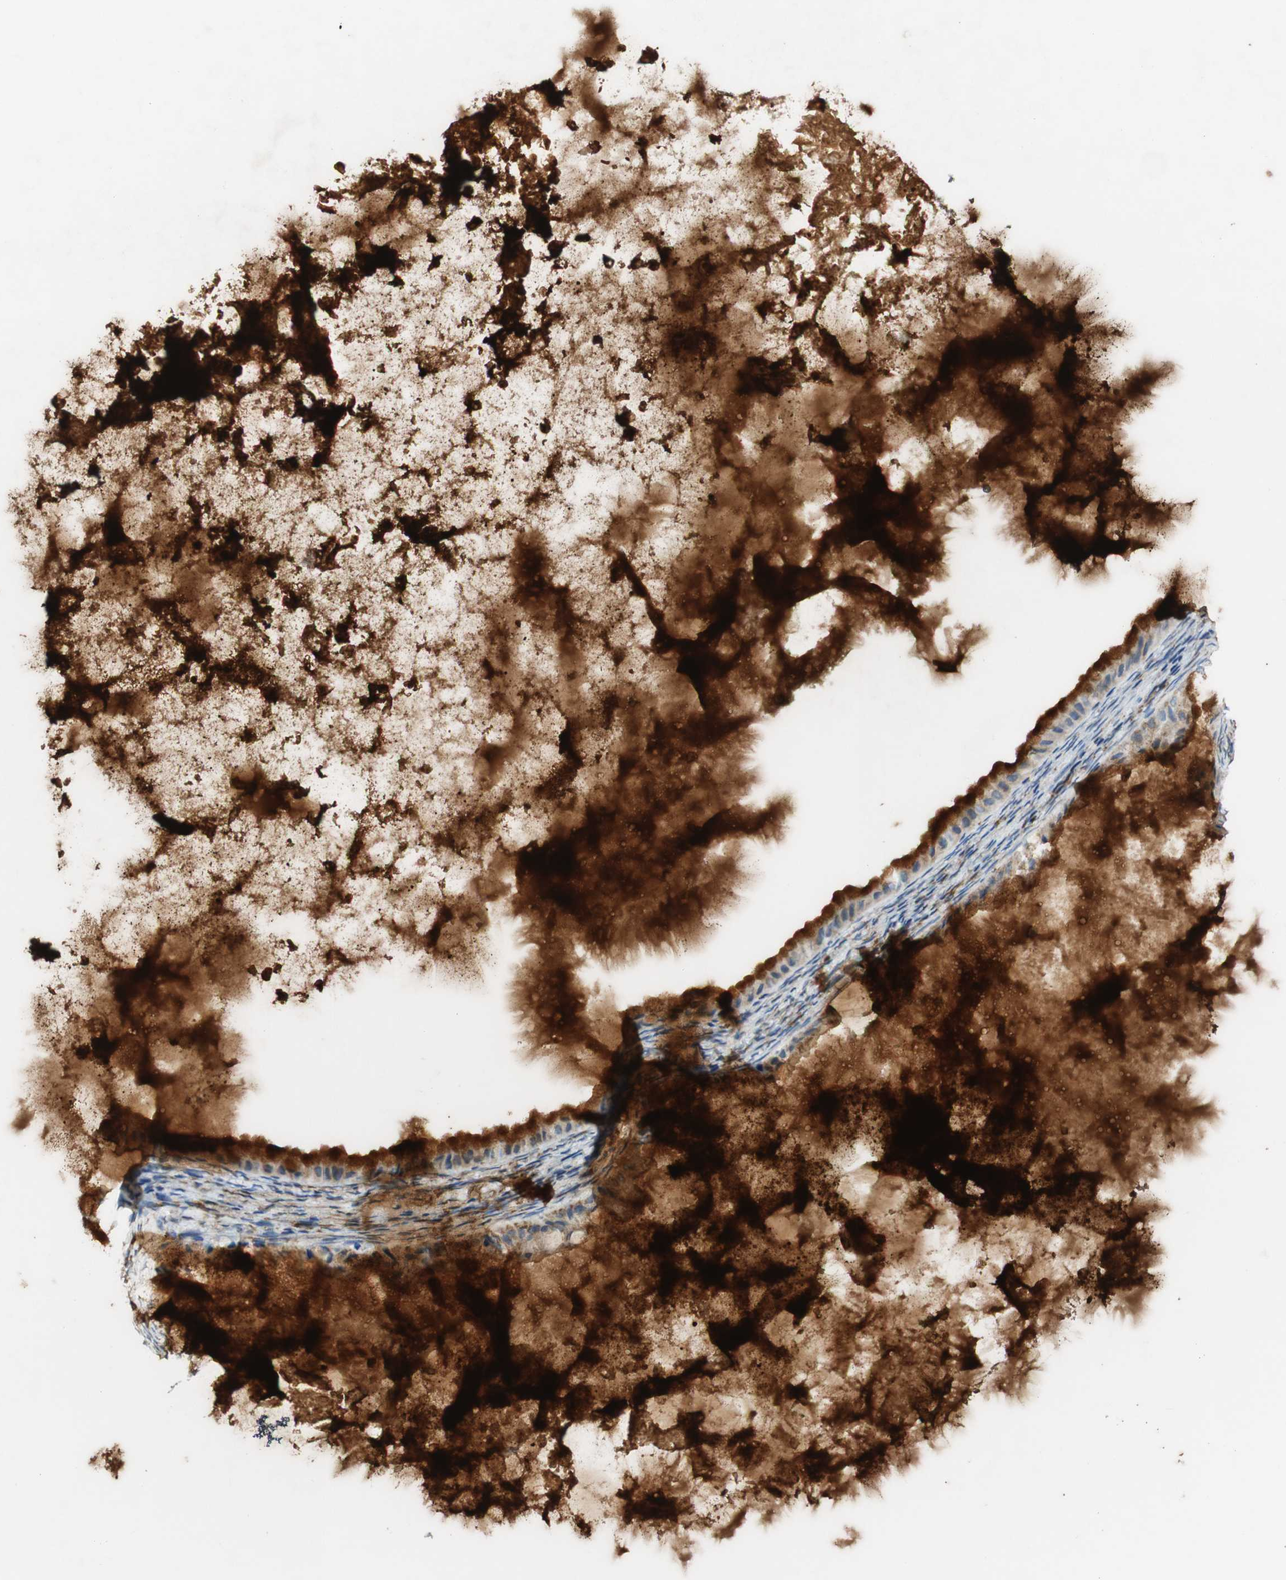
{"staining": {"intensity": "strong", "quantity": ">75%", "location": "cytoplasmic/membranous"}, "tissue": "ovarian cancer", "cell_type": "Tumor cells", "image_type": "cancer", "snomed": [{"axis": "morphology", "description": "Cystadenocarcinoma, mucinous, NOS"}, {"axis": "topography", "description": "Ovary"}], "caption": "Protein staining of mucinous cystadenocarcinoma (ovarian) tissue exhibits strong cytoplasmic/membranous expression in approximately >75% of tumor cells.", "gene": "OXCT1", "patient": {"sex": "female", "age": 61}}